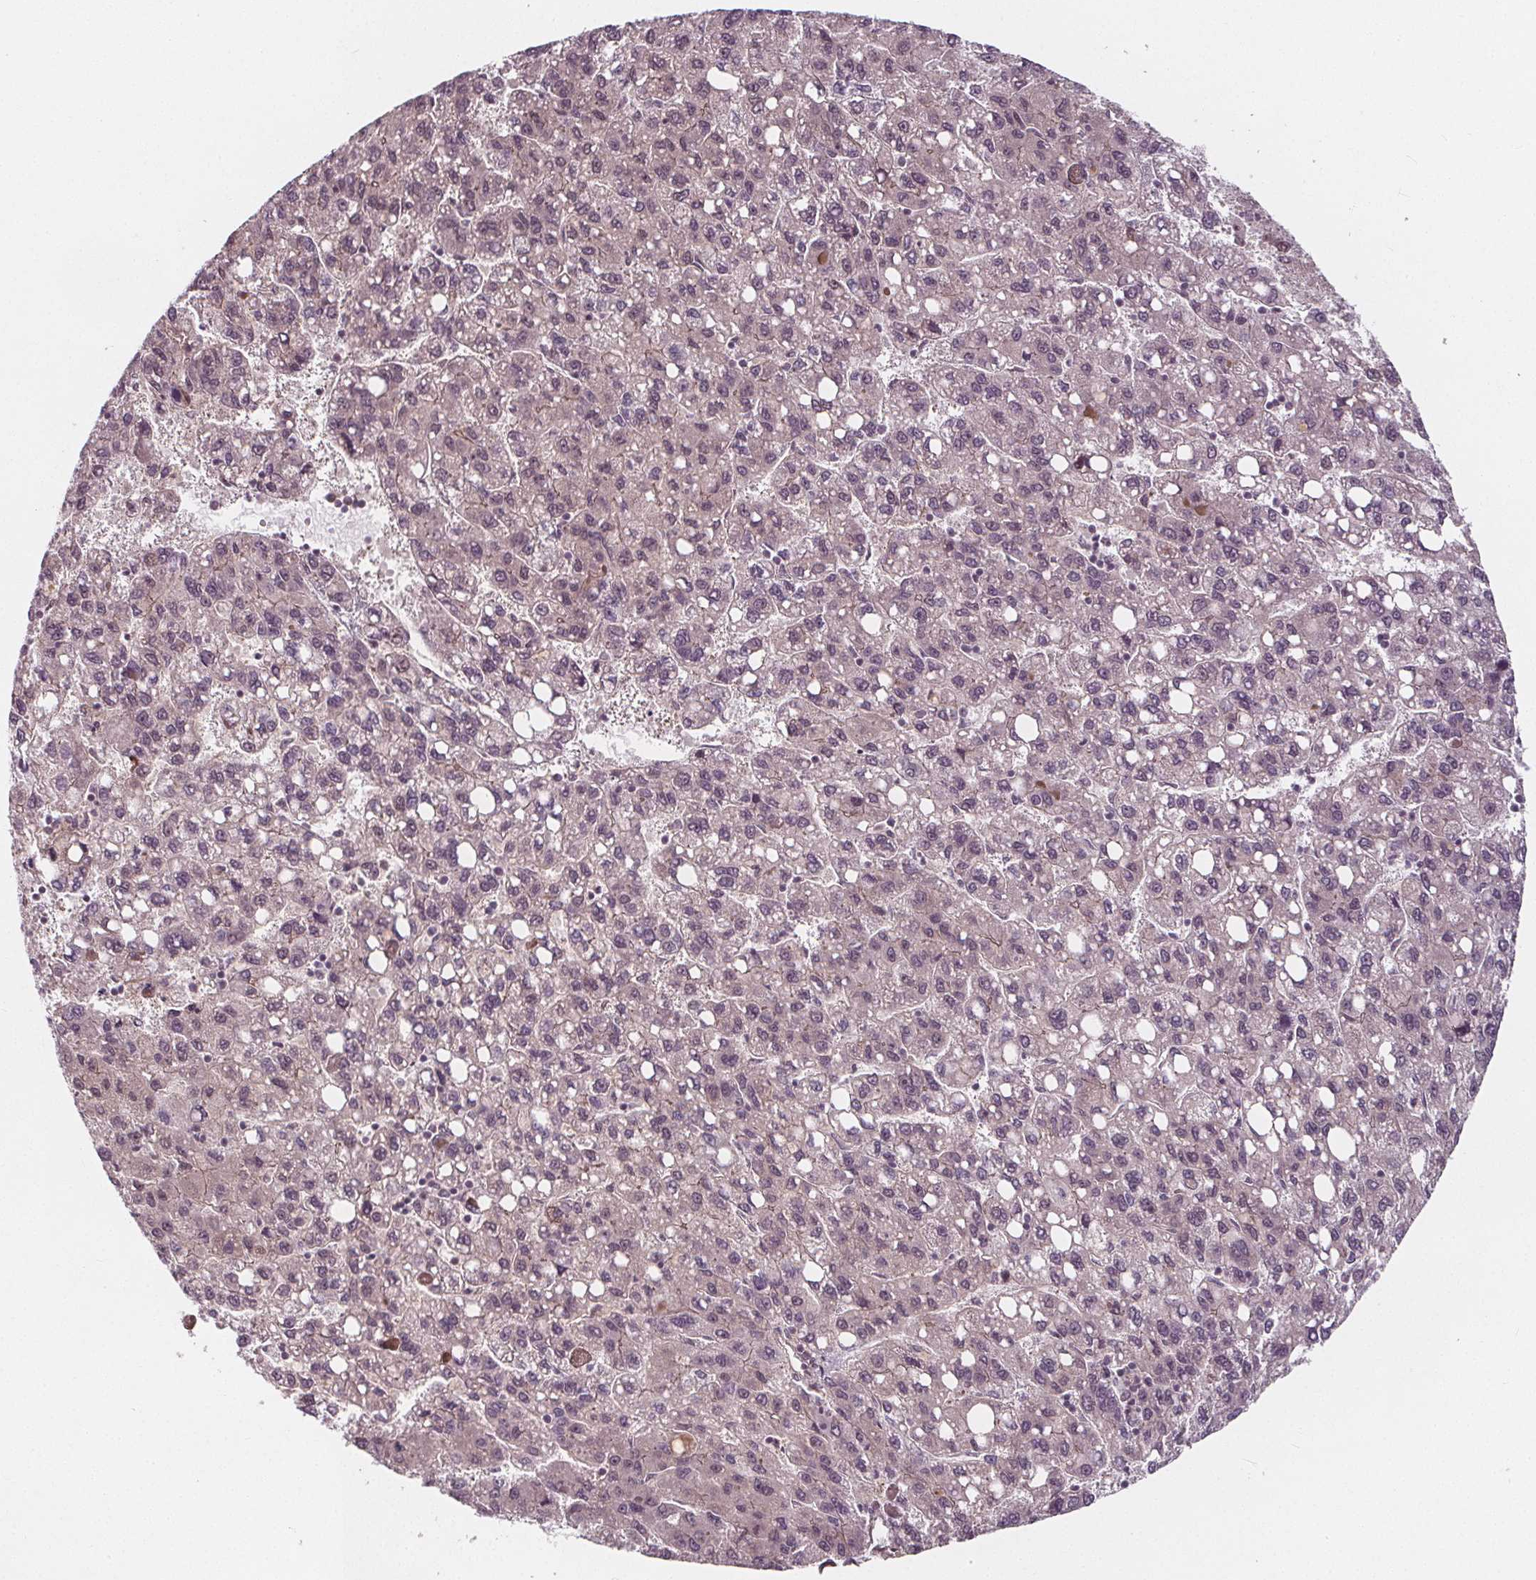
{"staining": {"intensity": "weak", "quantity": "<25%", "location": "nuclear"}, "tissue": "liver cancer", "cell_type": "Tumor cells", "image_type": "cancer", "snomed": [{"axis": "morphology", "description": "Carcinoma, Hepatocellular, NOS"}, {"axis": "topography", "description": "Liver"}], "caption": "Image shows no protein expression in tumor cells of liver cancer tissue.", "gene": "AKT1S1", "patient": {"sex": "female", "age": 82}}